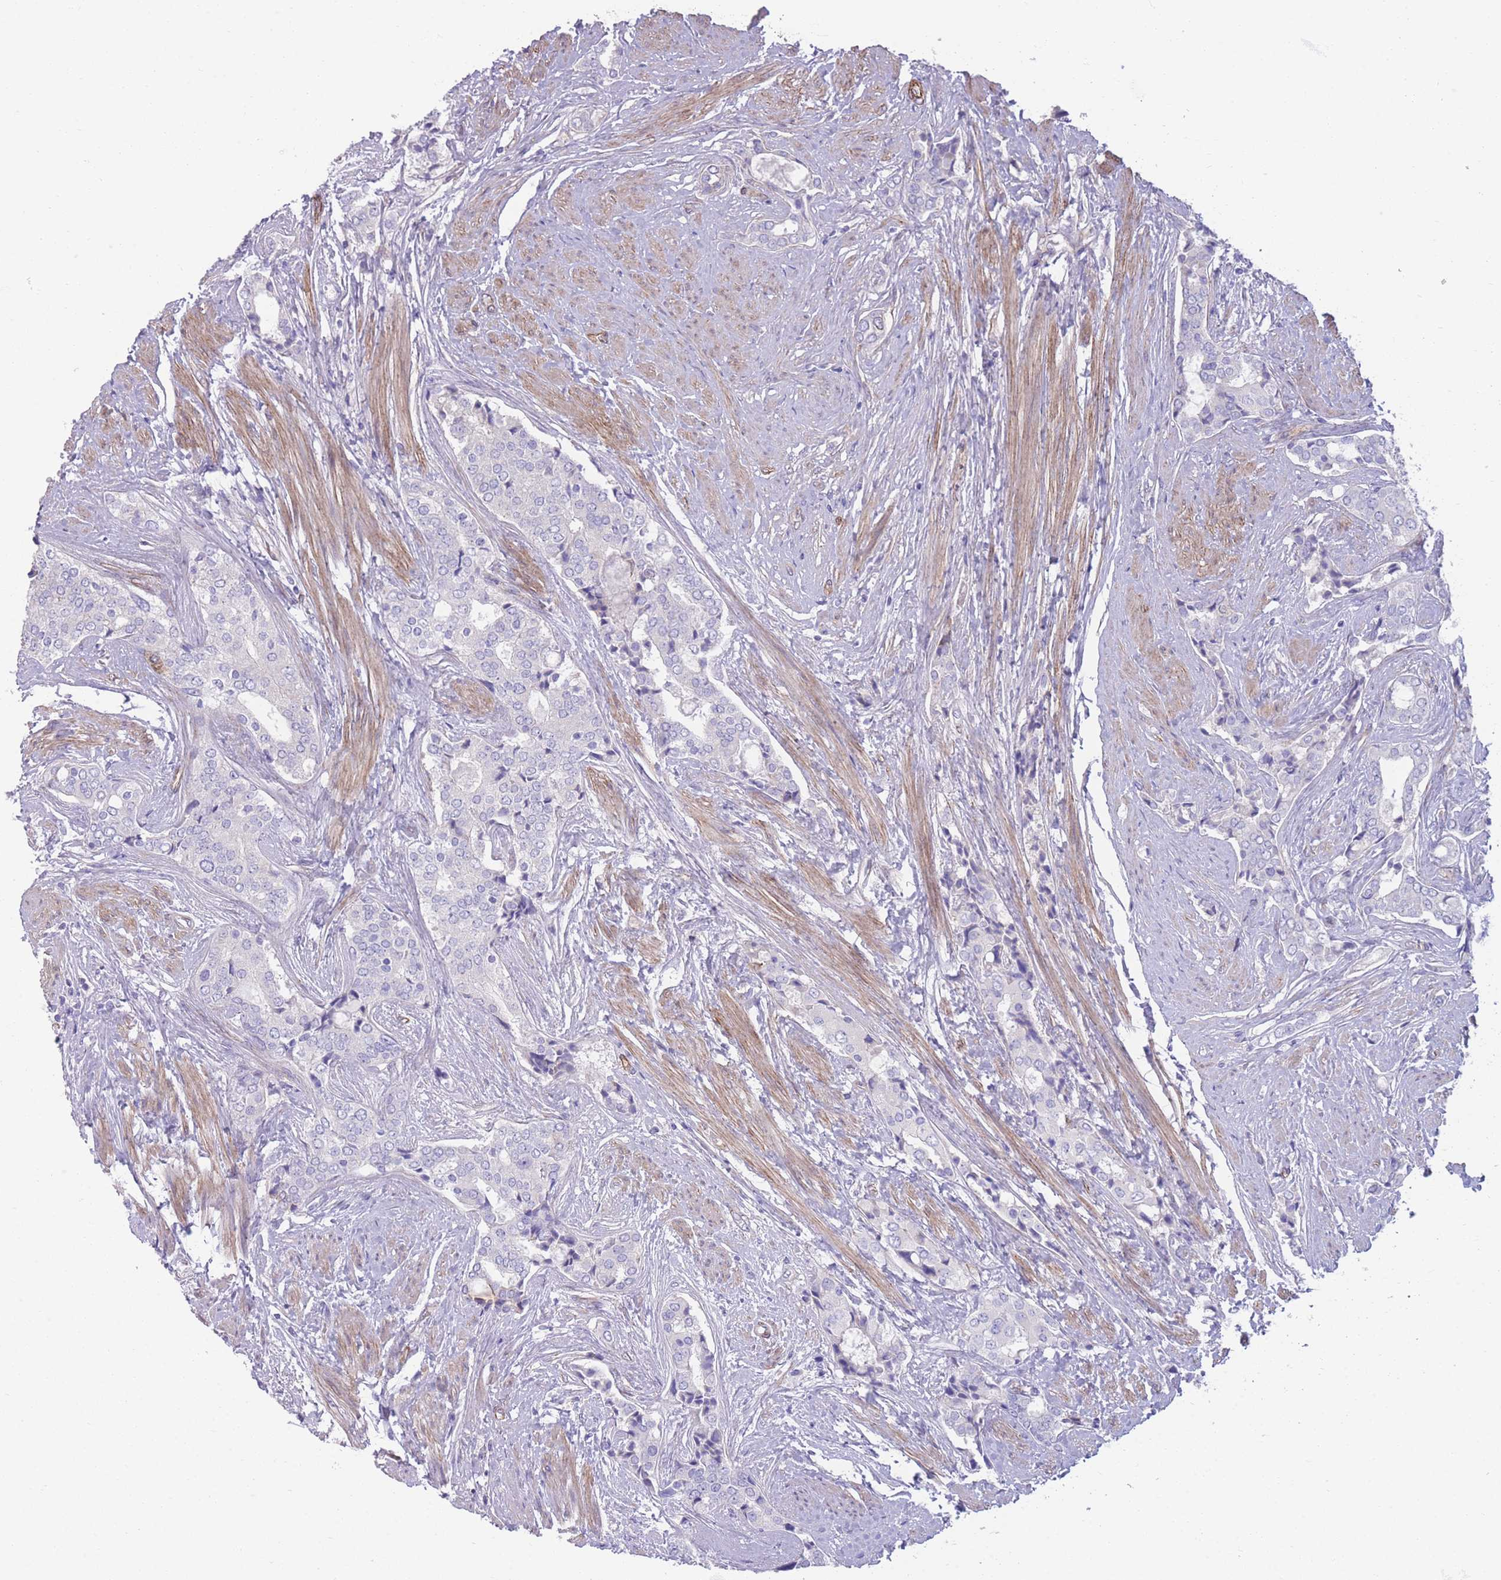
{"staining": {"intensity": "negative", "quantity": "none", "location": "none"}, "tissue": "prostate cancer", "cell_type": "Tumor cells", "image_type": "cancer", "snomed": [{"axis": "morphology", "description": "Adenocarcinoma, High grade"}, {"axis": "topography", "description": "Prostate"}], "caption": "This is a histopathology image of immunohistochemistry staining of prostate cancer, which shows no expression in tumor cells.", "gene": "RGS11", "patient": {"sex": "male", "age": 71}}